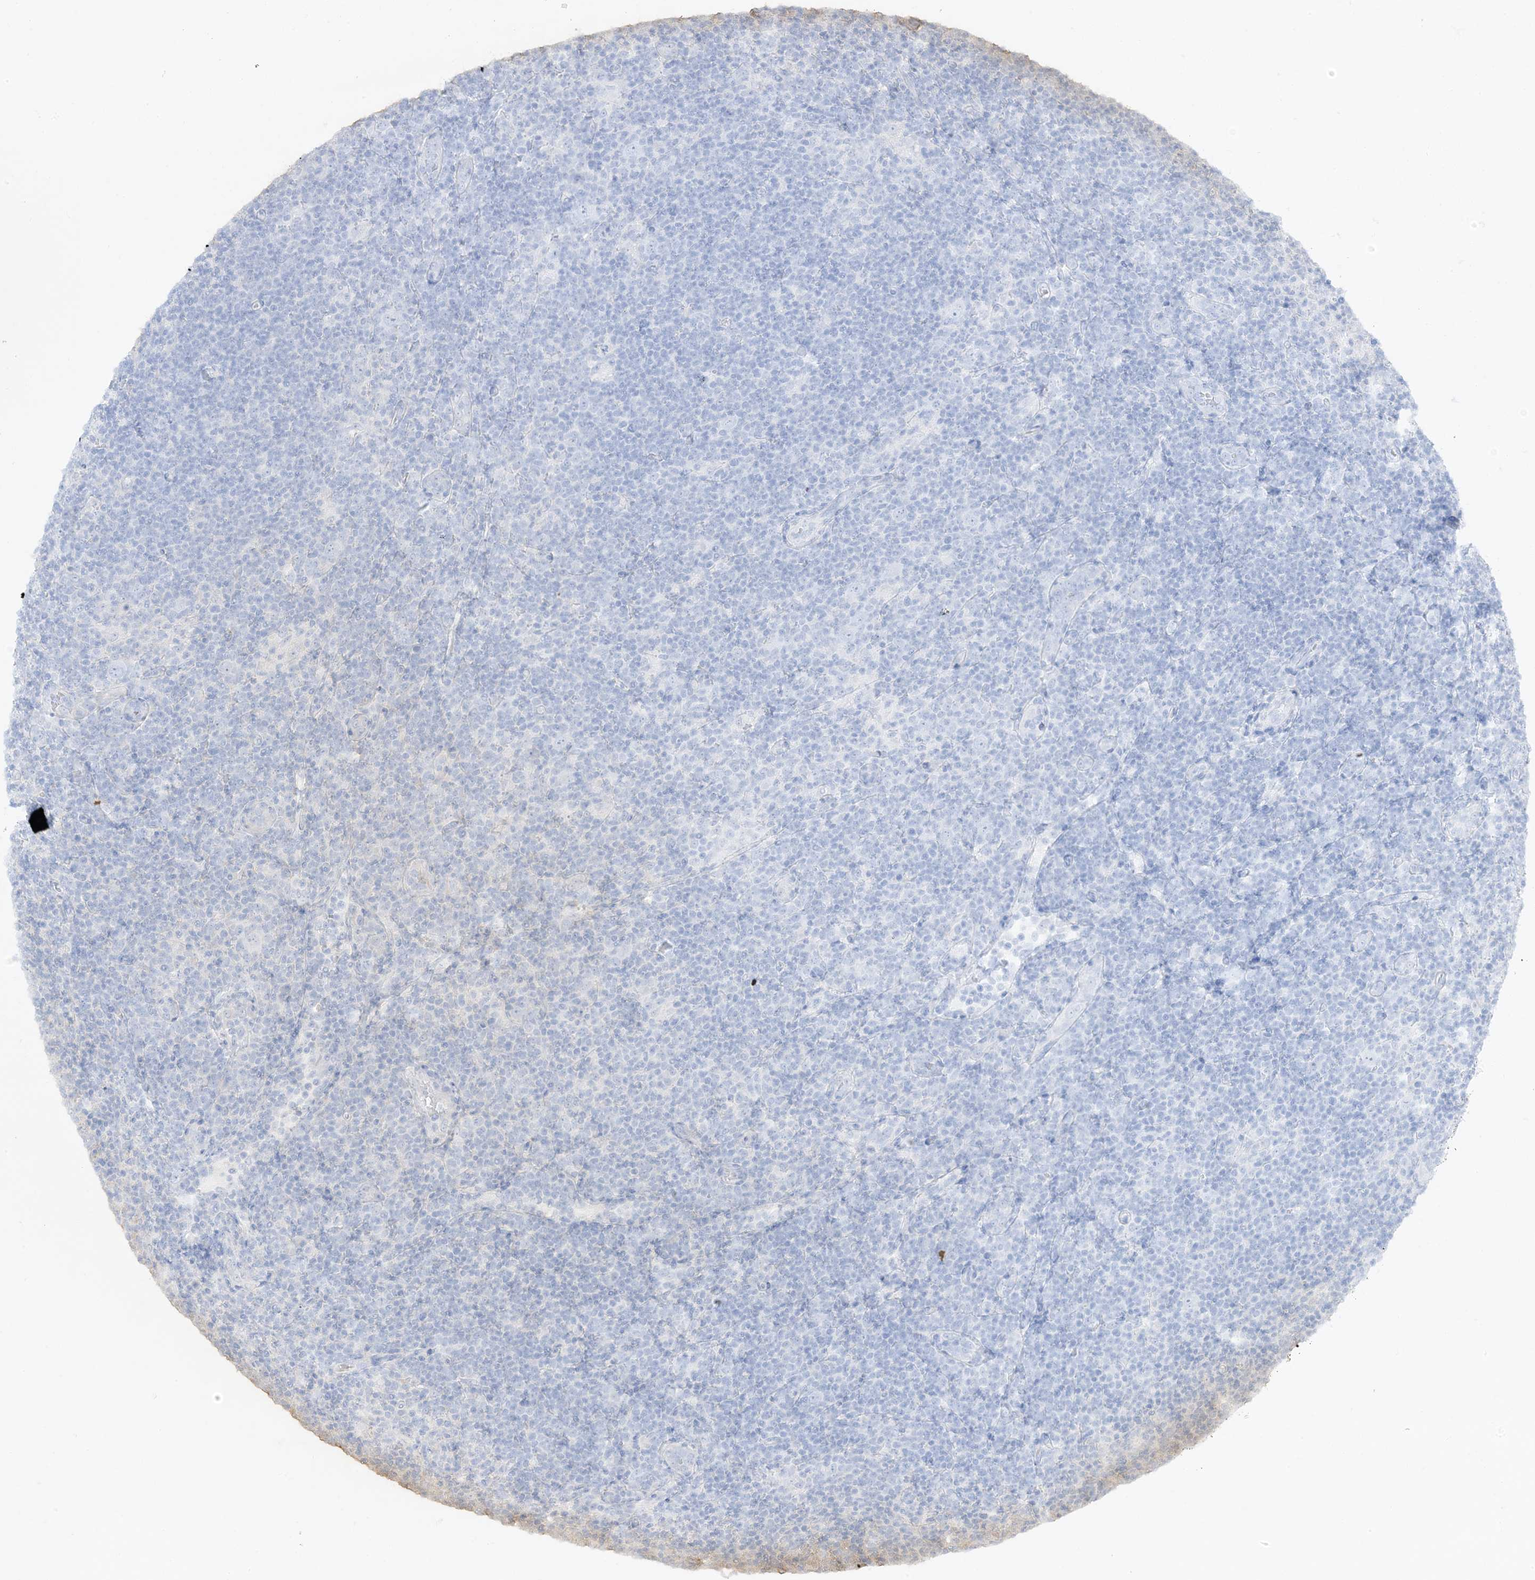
{"staining": {"intensity": "negative", "quantity": "none", "location": "none"}, "tissue": "lymphoma", "cell_type": "Tumor cells", "image_type": "cancer", "snomed": [{"axis": "morphology", "description": "Hodgkin's disease, NOS"}, {"axis": "topography", "description": "Lymph node"}], "caption": "A photomicrograph of Hodgkin's disease stained for a protein shows no brown staining in tumor cells.", "gene": "RAC1", "patient": {"sex": "female", "age": 57}}